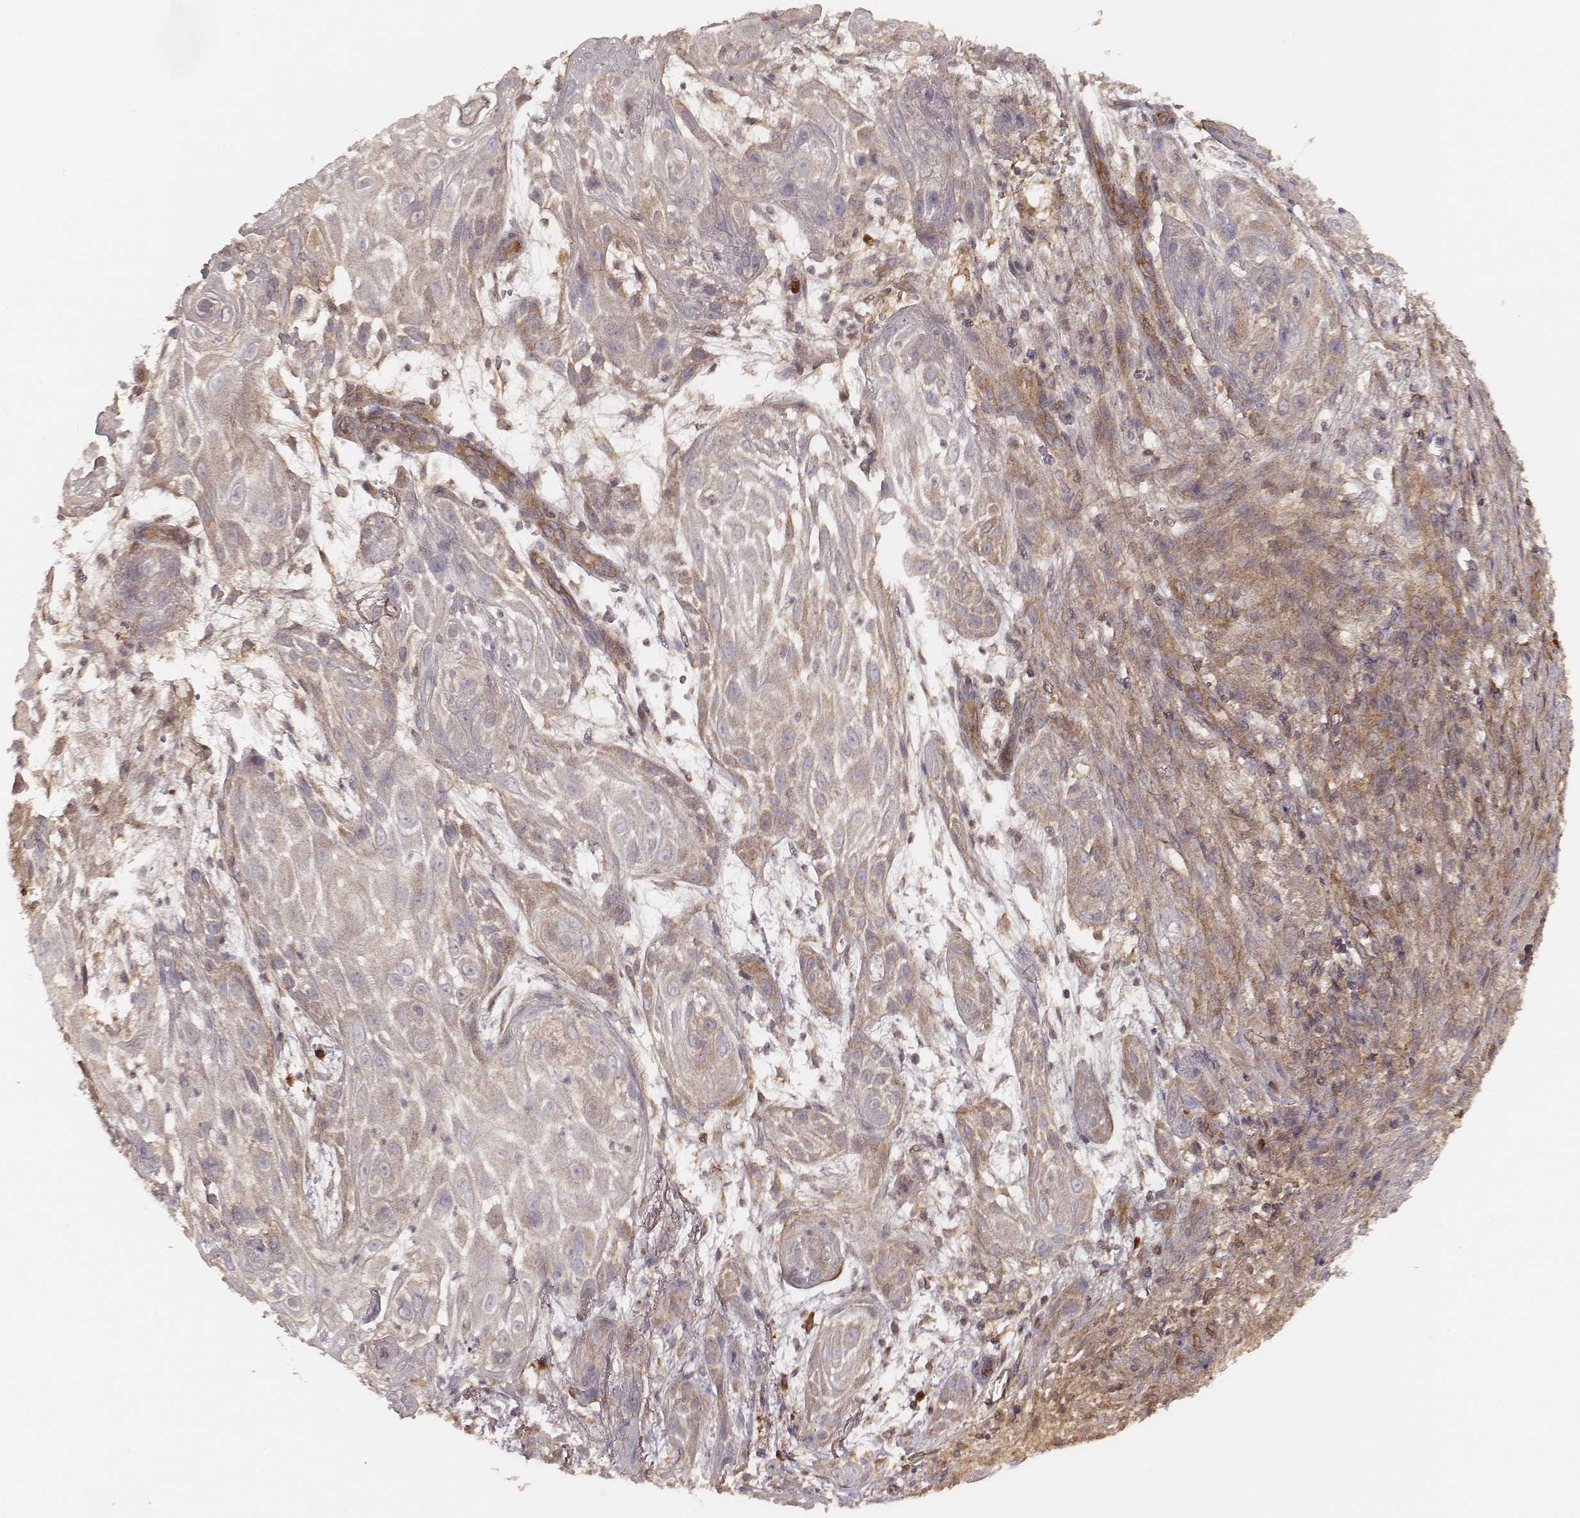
{"staining": {"intensity": "weak", "quantity": "25%-75%", "location": "cytoplasmic/membranous"}, "tissue": "skin cancer", "cell_type": "Tumor cells", "image_type": "cancer", "snomed": [{"axis": "morphology", "description": "Squamous cell carcinoma, NOS"}, {"axis": "topography", "description": "Skin"}], "caption": "This micrograph exhibits immunohistochemistry (IHC) staining of skin squamous cell carcinoma, with low weak cytoplasmic/membranous expression in approximately 25%-75% of tumor cells.", "gene": "CARS1", "patient": {"sex": "male", "age": 62}}